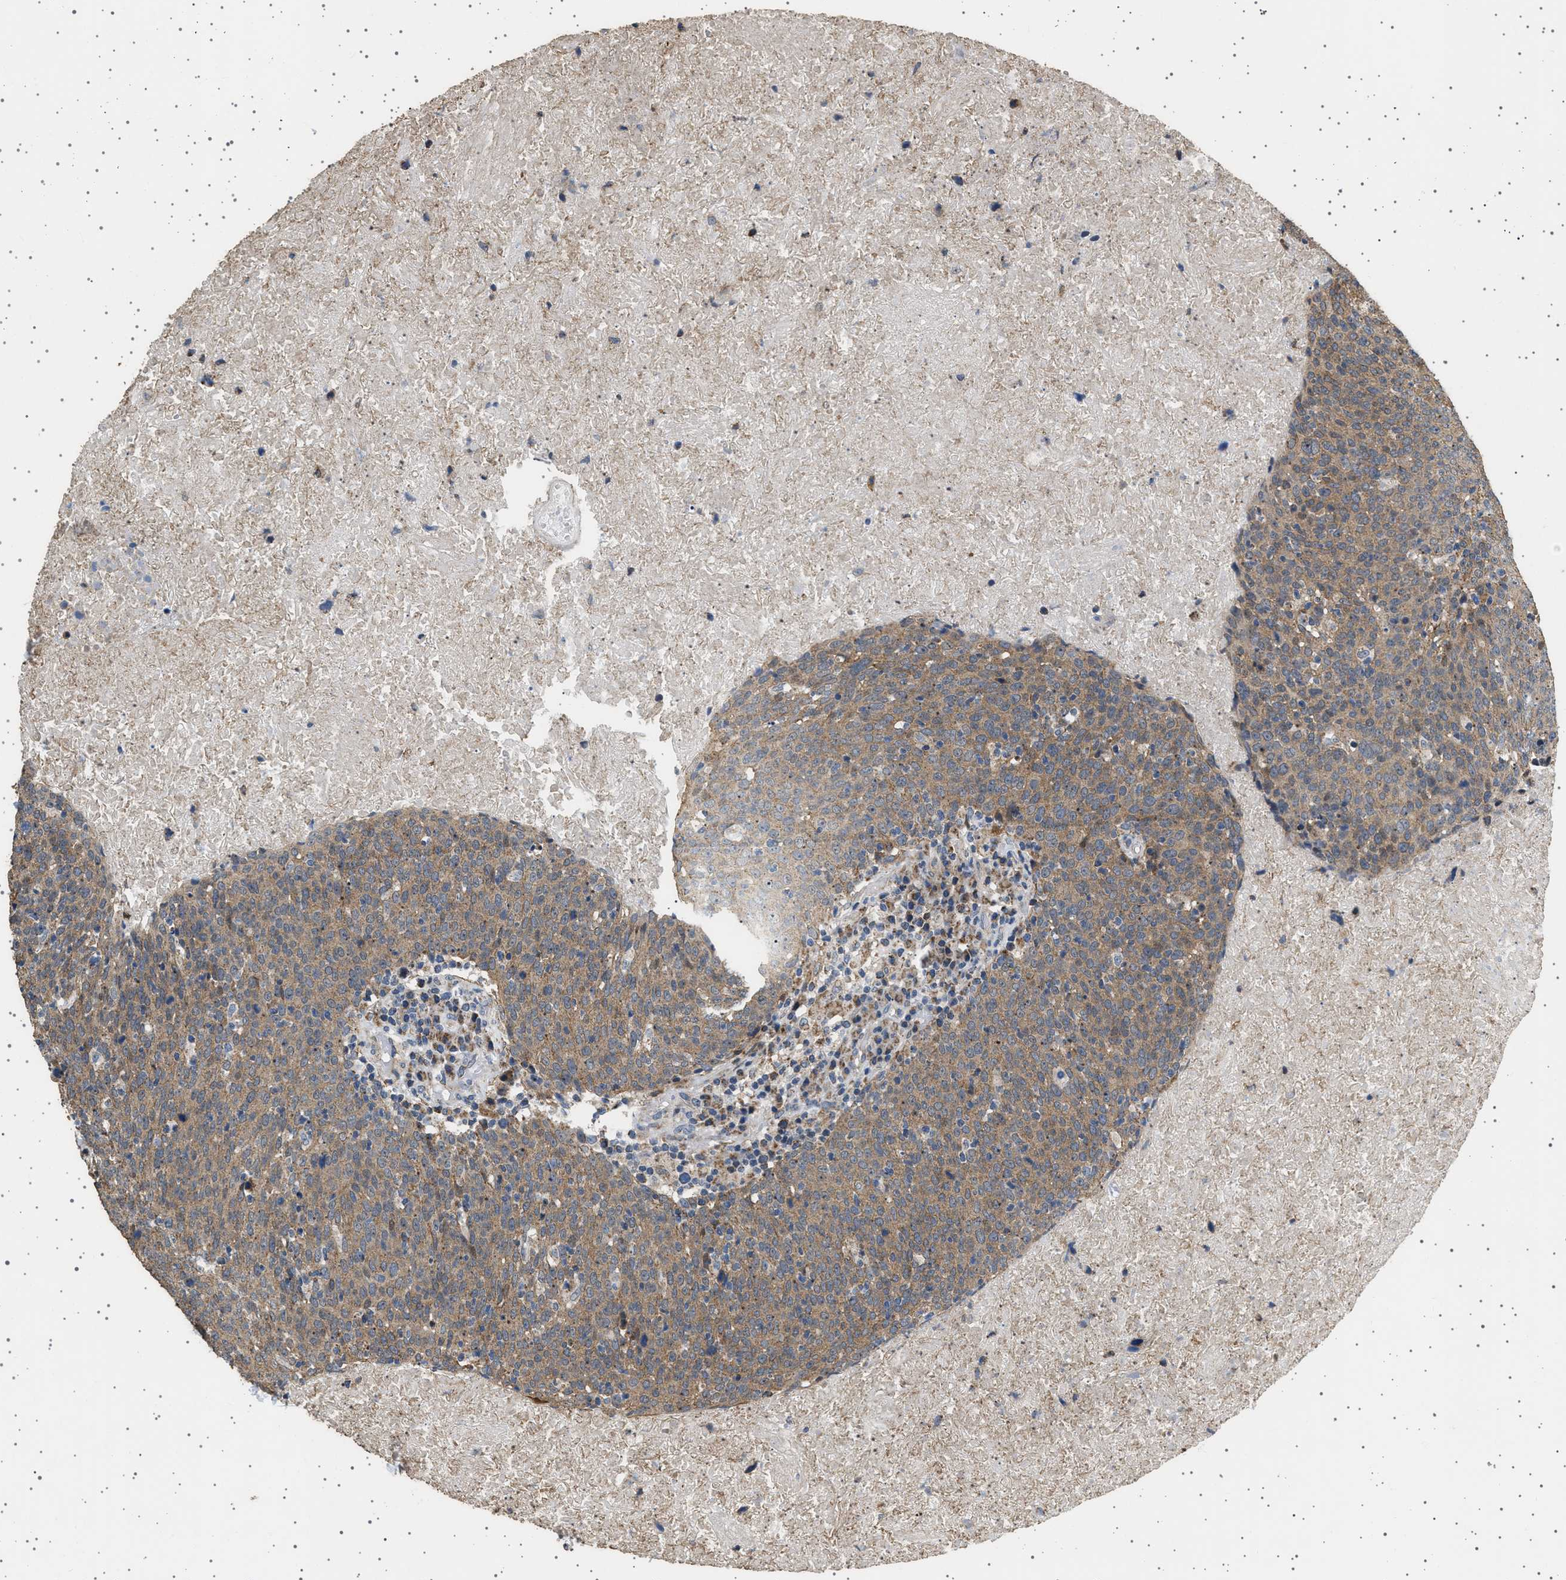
{"staining": {"intensity": "moderate", "quantity": ">75%", "location": "cytoplasmic/membranous"}, "tissue": "head and neck cancer", "cell_type": "Tumor cells", "image_type": "cancer", "snomed": [{"axis": "morphology", "description": "Squamous cell carcinoma, NOS"}, {"axis": "morphology", "description": "Squamous cell carcinoma, metastatic, NOS"}, {"axis": "topography", "description": "Lymph node"}, {"axis": "topography", "description": "Head-Neck"}], "caption": "Tumor cells show medium levels of moderate cytoplasmic/membranous expression in approximately >75% of cells in head and neck squamous cell carcinoma.", "gene": "KCNA4", "patient": {"sex": "male", "age": 62}}